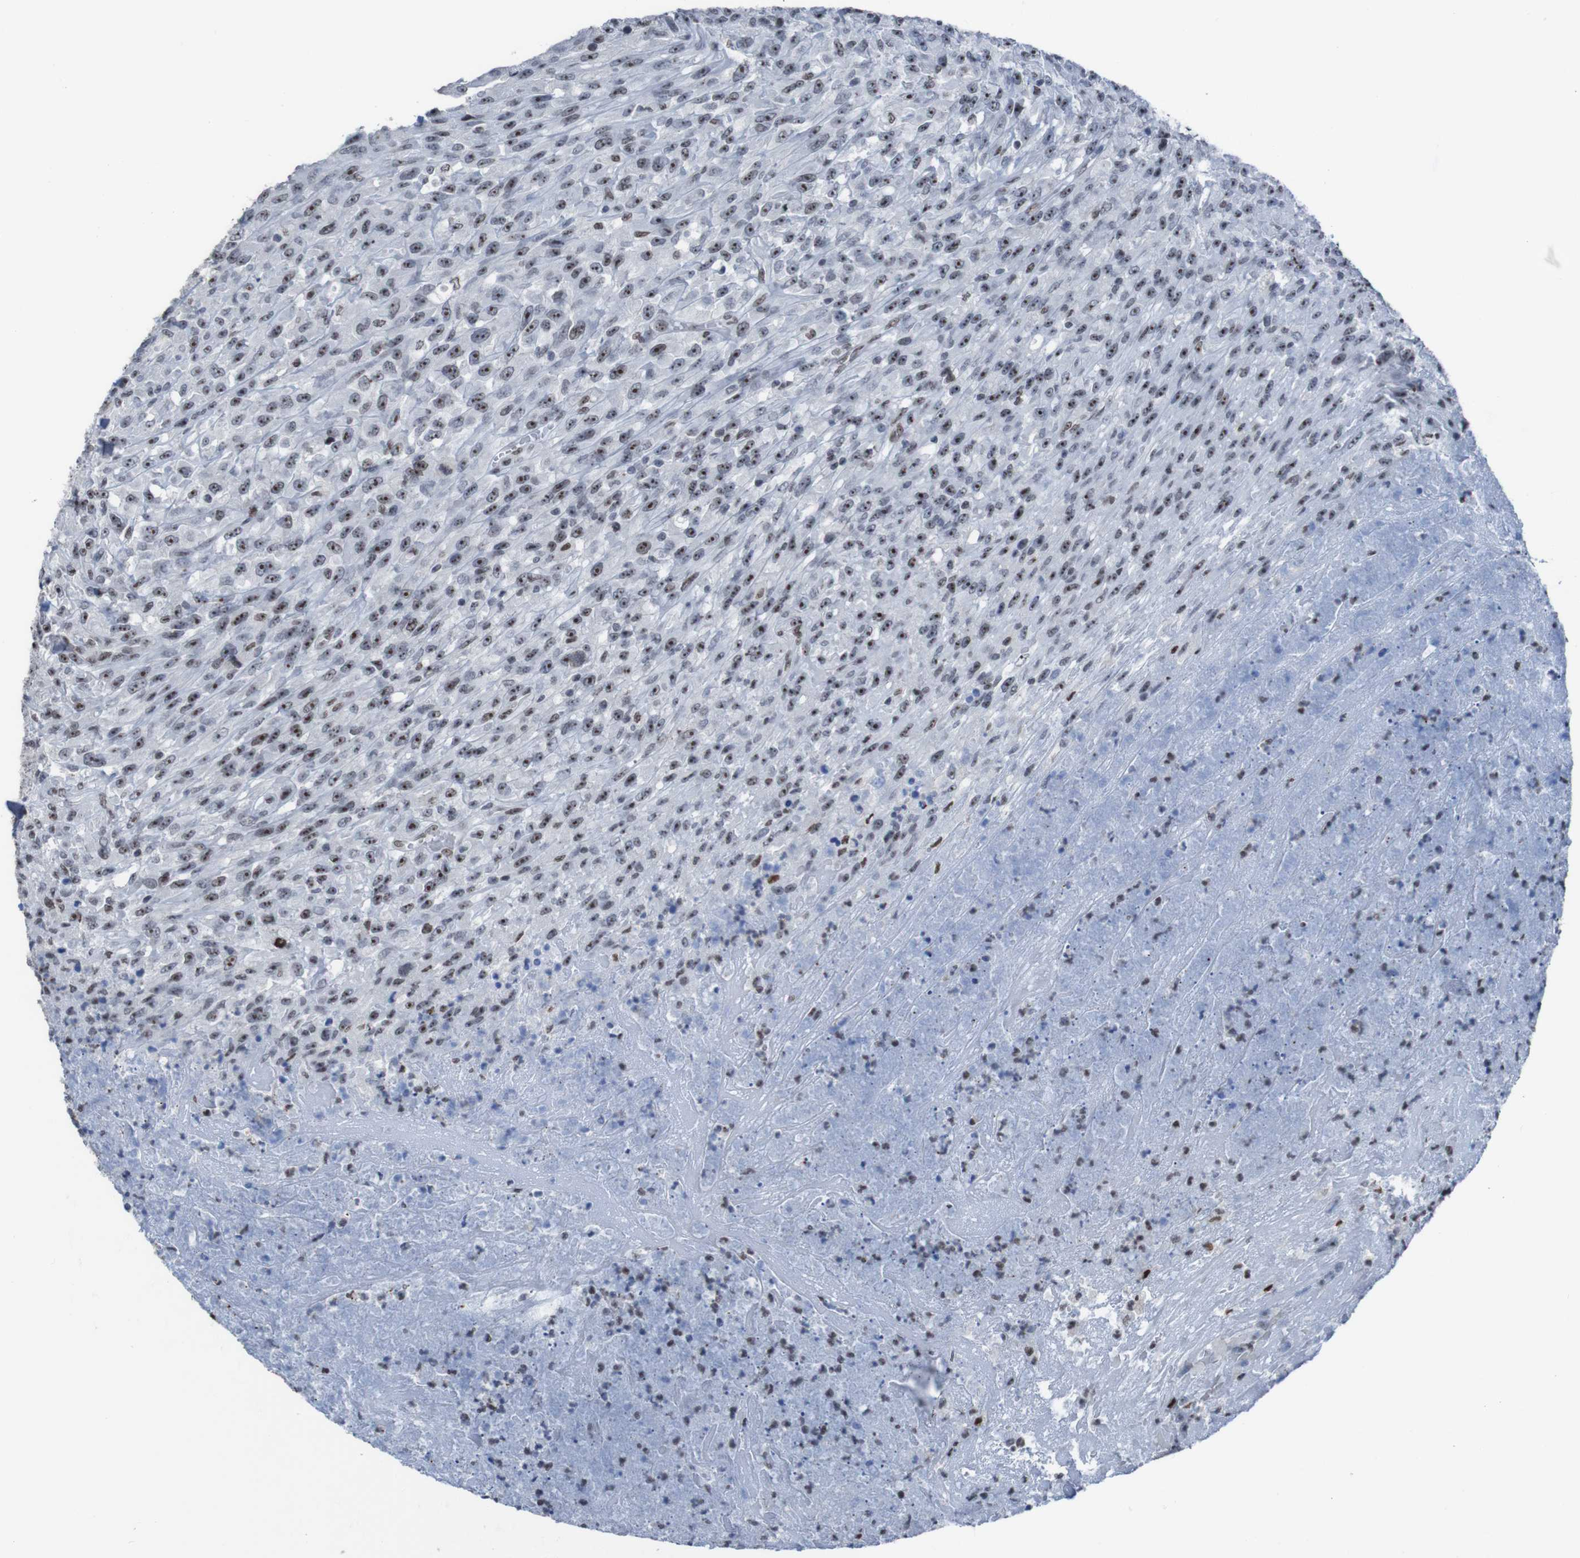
{"staining": {"intensity": "moderate", "quantity": ">75%", "location": "nuclear"}, "tissue": "urothelial cancer", "cell_type": "Tumor cells", "image_type": "cancer", "snomed": [{"axis": "morphology", "description": "Urothelial carcinoma, High grade"}, {"axis": "topography", "description": "Urinary bladder"}], "caption": "This is a histology image of immunohistochemistry (IHC) staining of urothelial carcinoma (high-grade), which shows moderate expression in the nuclear of tumor cells.", "gene": "PHF2", "patient": {"sex": "male", "age": 66}}